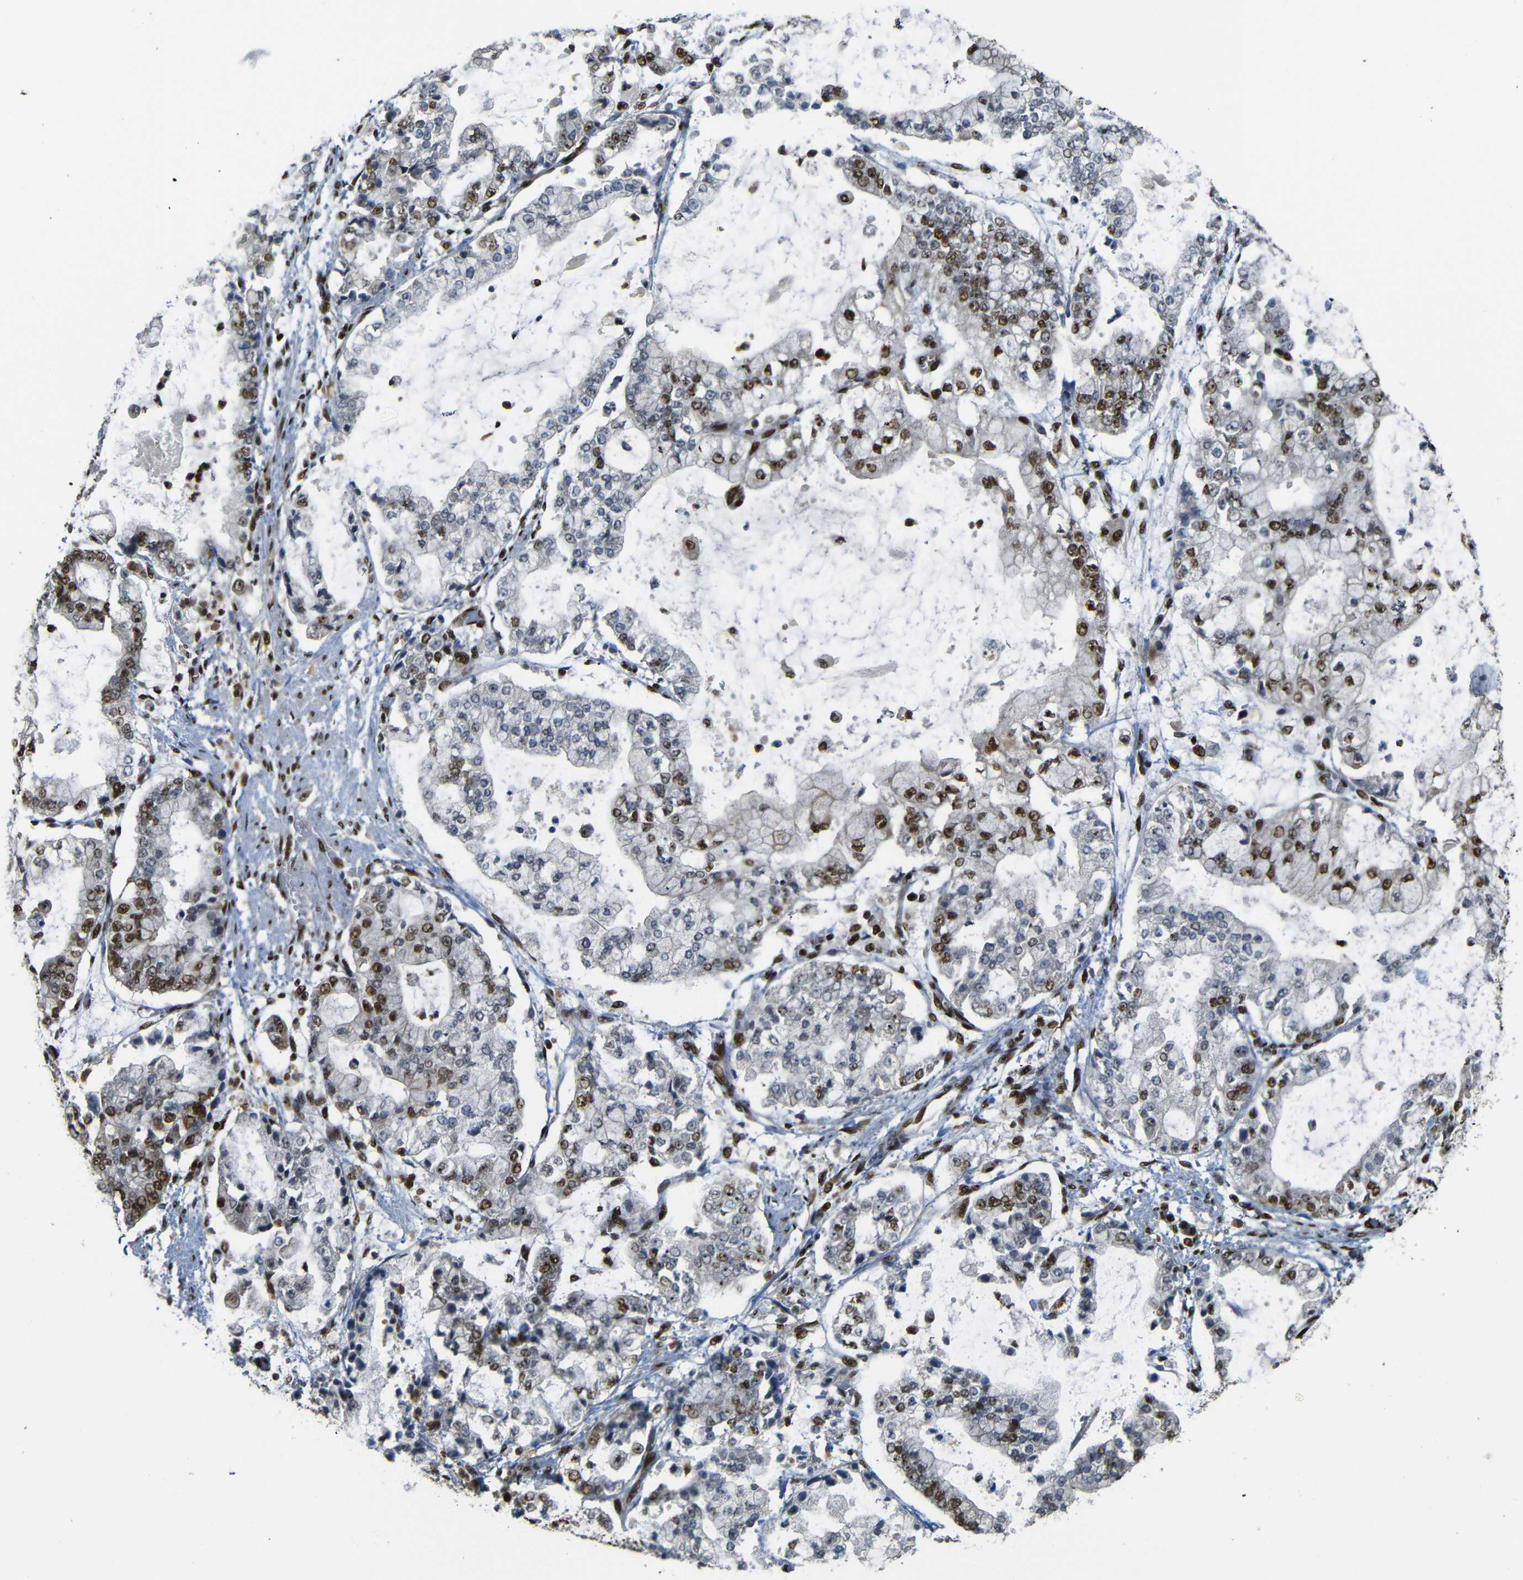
{"staining": {"intensity": "moderate", "quantity": "25%-75%", "location": "cytoplasmic/membranous,nuclear"}, "tissue": "stomach cancer", "cell_type": "Tumor cells", "image_type": "cancer", "snomed": [{"axis": "morphology", "description": "Adenocarcinoma, NOS"}, {"axis": "topography", "description": "Stomach"}], "caption": "Immunohistochemical staining of adenocarcinoma (stomach) reveals moderate cytoplasmic/membranous and nuclear protein staining in approximately 25%-75% of tumor cells. The protein of interest is stained brown, and the nuclei are stained in blue (DAB IHC with brightfield microscopy, high magnification).", "gene": "TCF7L2", "patient": {"sex": "male", "age": 76}}